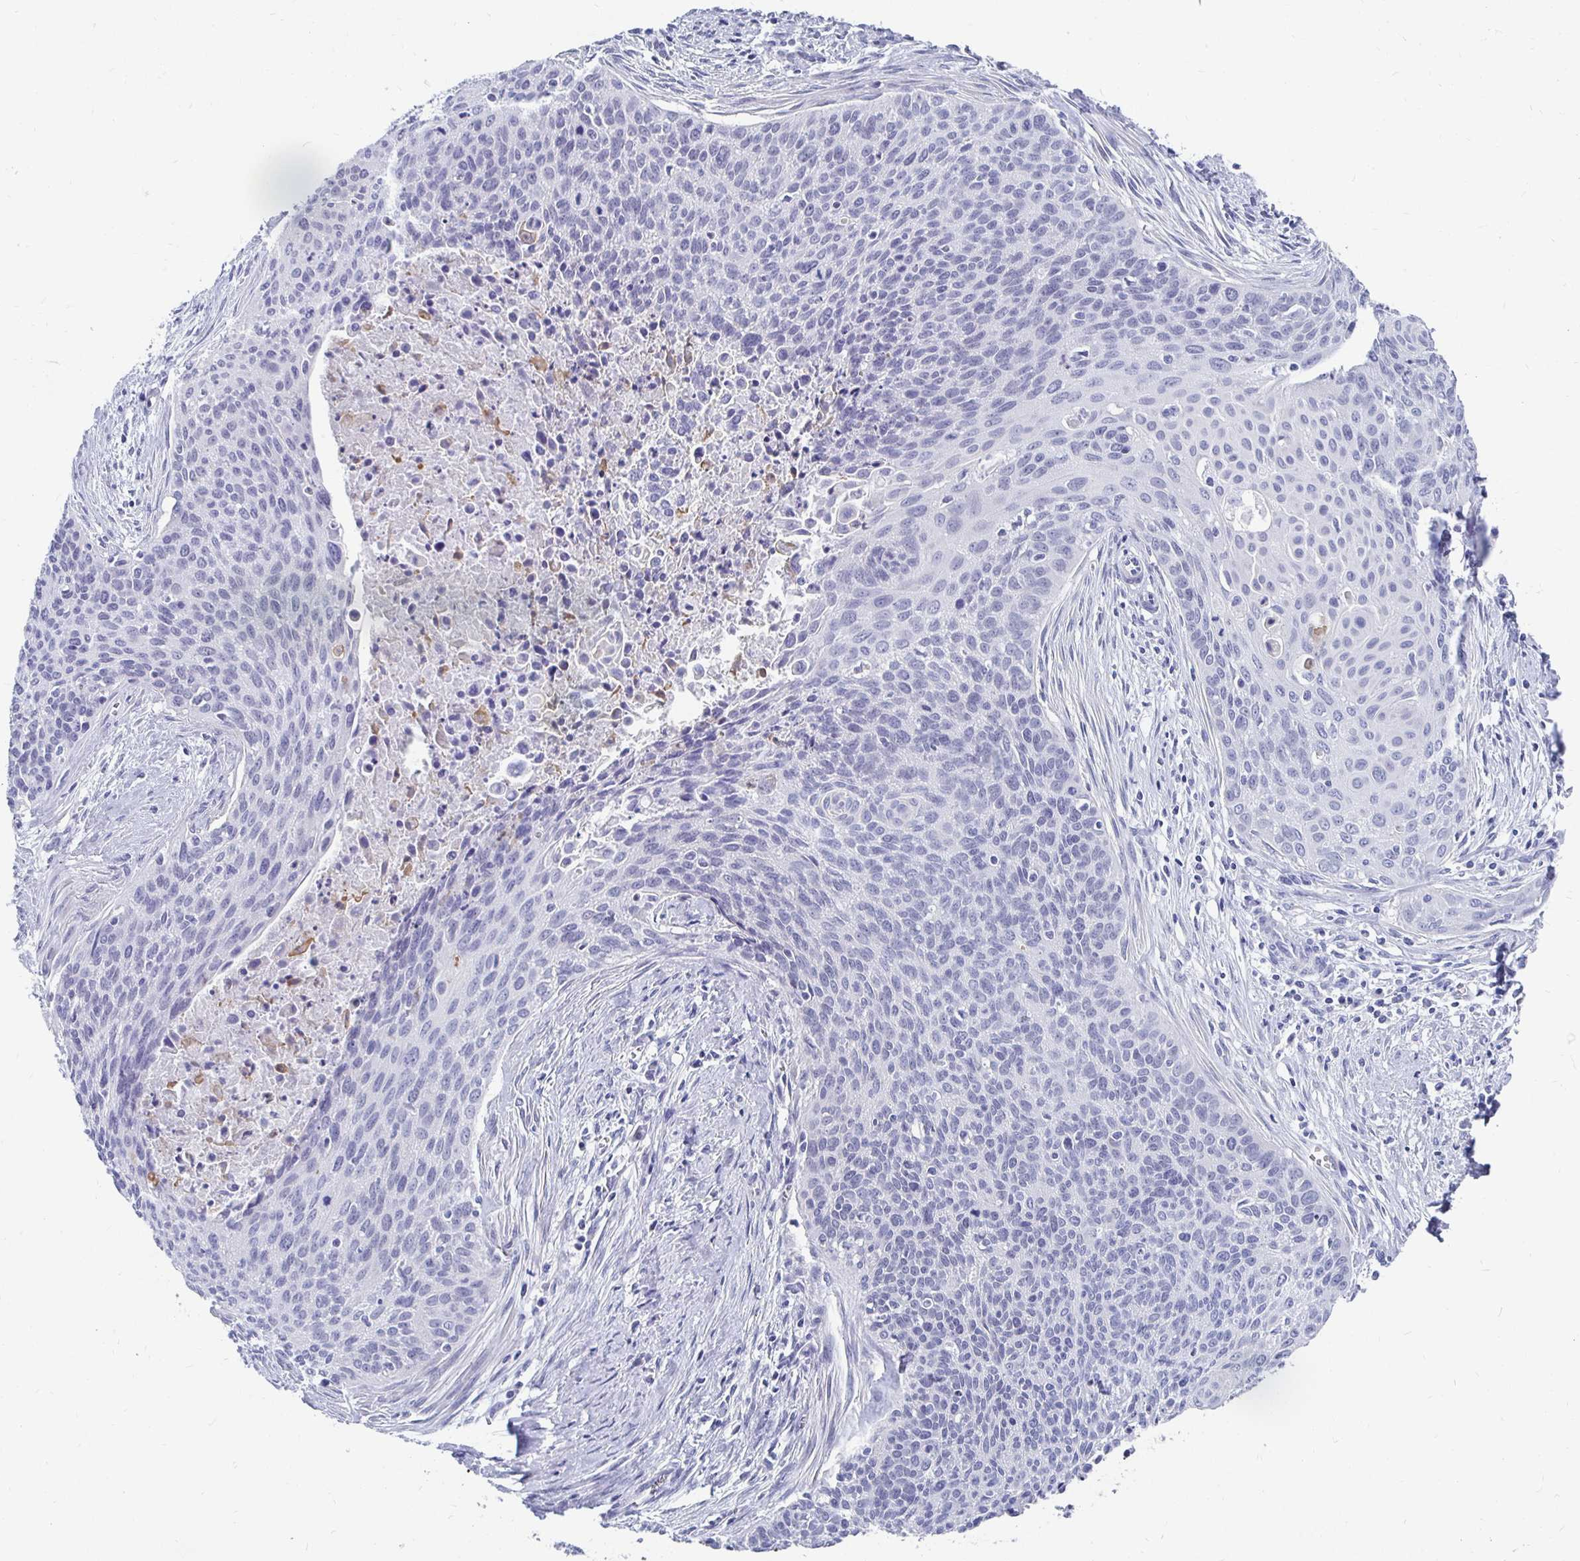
{"staining": {"intensity": "negative", "quantity": "none", "location": "none"}, "tissue": "cervical cancer", "cell_type": "Tumor cells", "image_type": "cancer", "snomed": [{"axis": "morphology", "description": "Squamous cell carcinoma, NOS"}, {"axis": "topography", "description": "Cervix"}], "caption": "DAB (3,3'-diaminobenzidine) immunohistochemical staining of squamous cell carcinoma (cervical) displays no significant expression in tumor cells.", "gene": "SYCP3", "patient": {"sex": "female", "age": 55}}